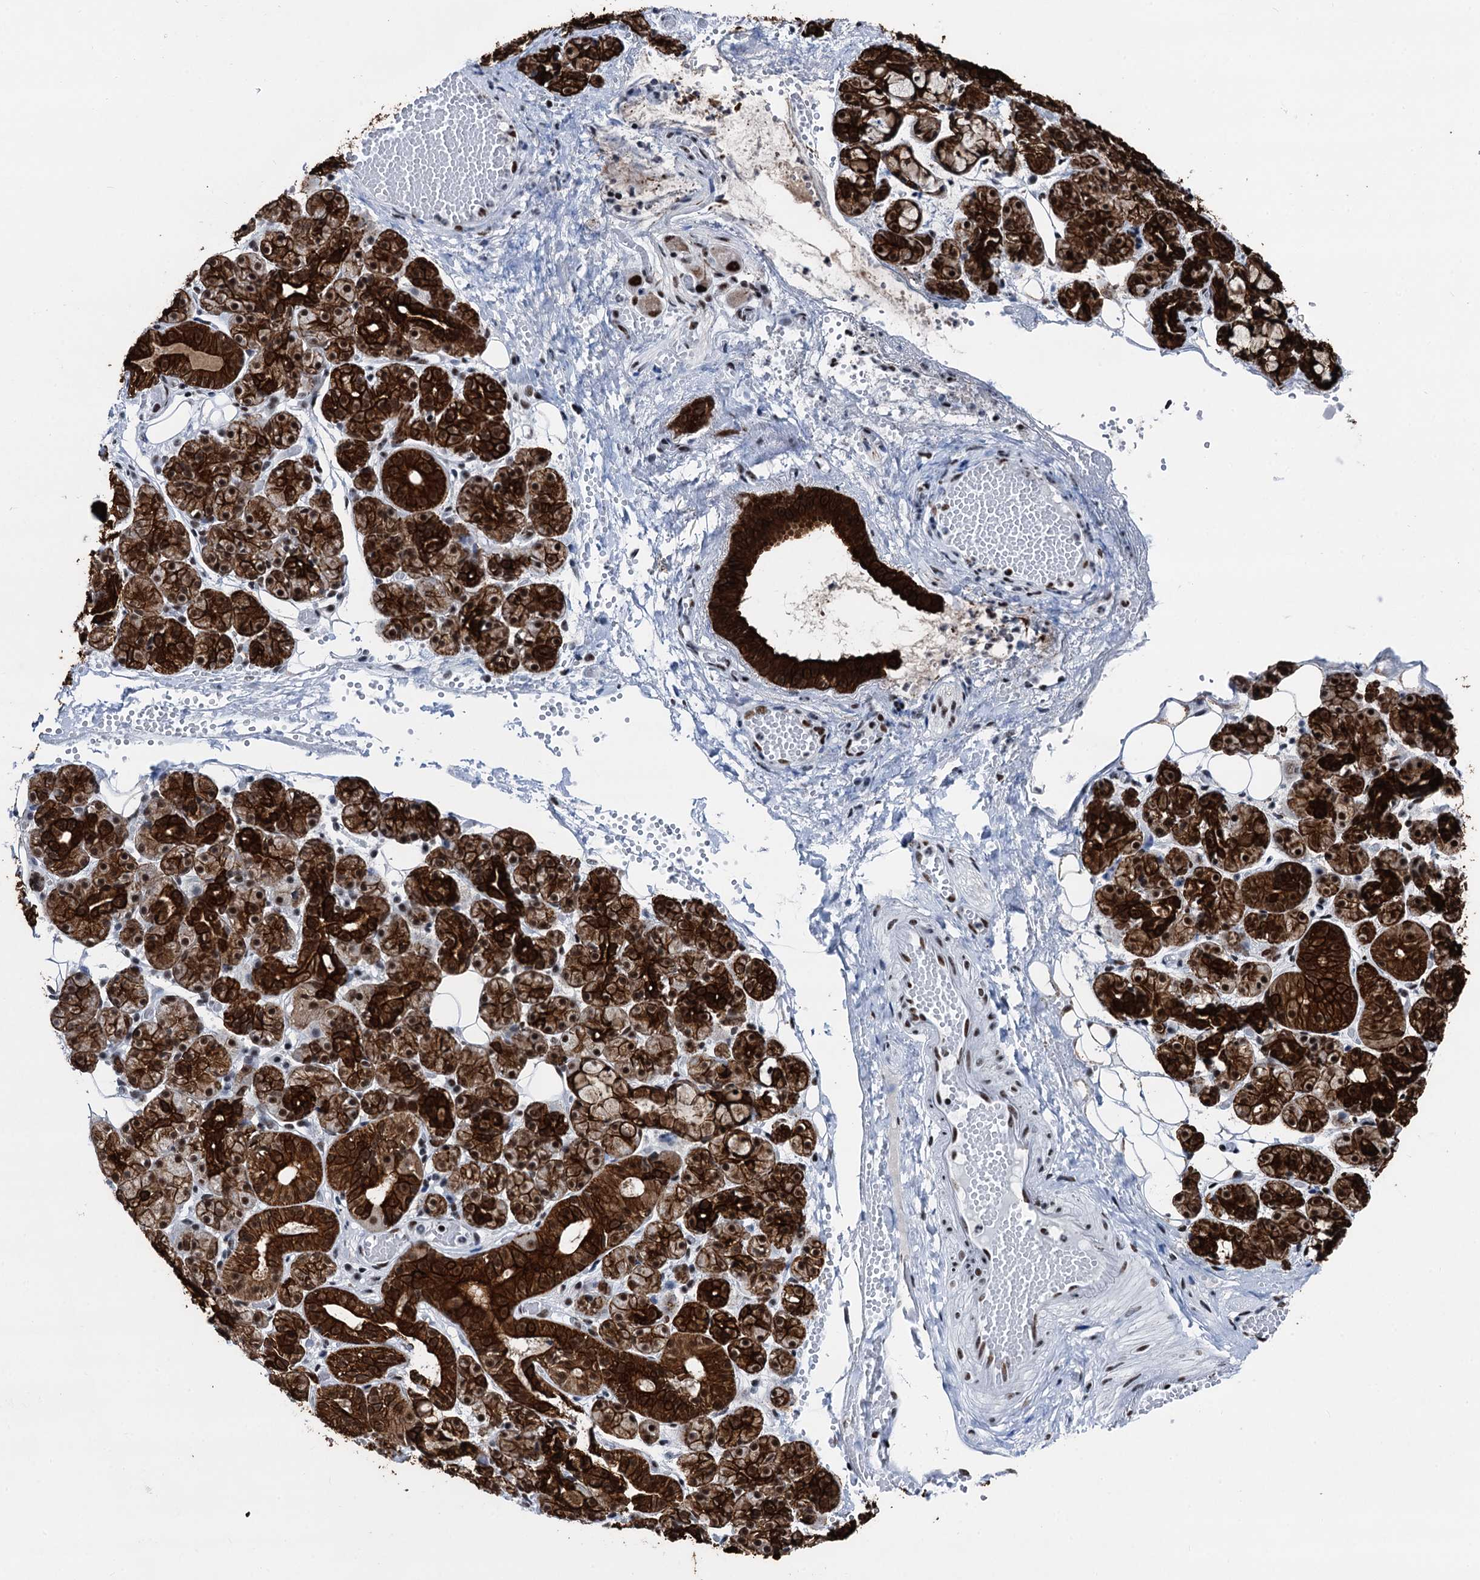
{"staining": {"intensity": "strong", "quantity": ">75%", "location": "cytoplasmic/membranous,nuclear"}, "tissue": "salivary gland", "cell_type": "Glandular cells", "image_type": "normal", "snomed": [{"axis": "morphology", "description": "Normal tissue, NOS"}, {"axis": "topography", "description": "Salivary gland"}], "caption": "Salivary gland was stained to show a protein in brown. There is high levels of strong cytoplasmic/membranous,nuclear positivity in approximately >75% of glandular cells.", "gene": "DDX23", "patient": {"sex": "male", "age": 63}}